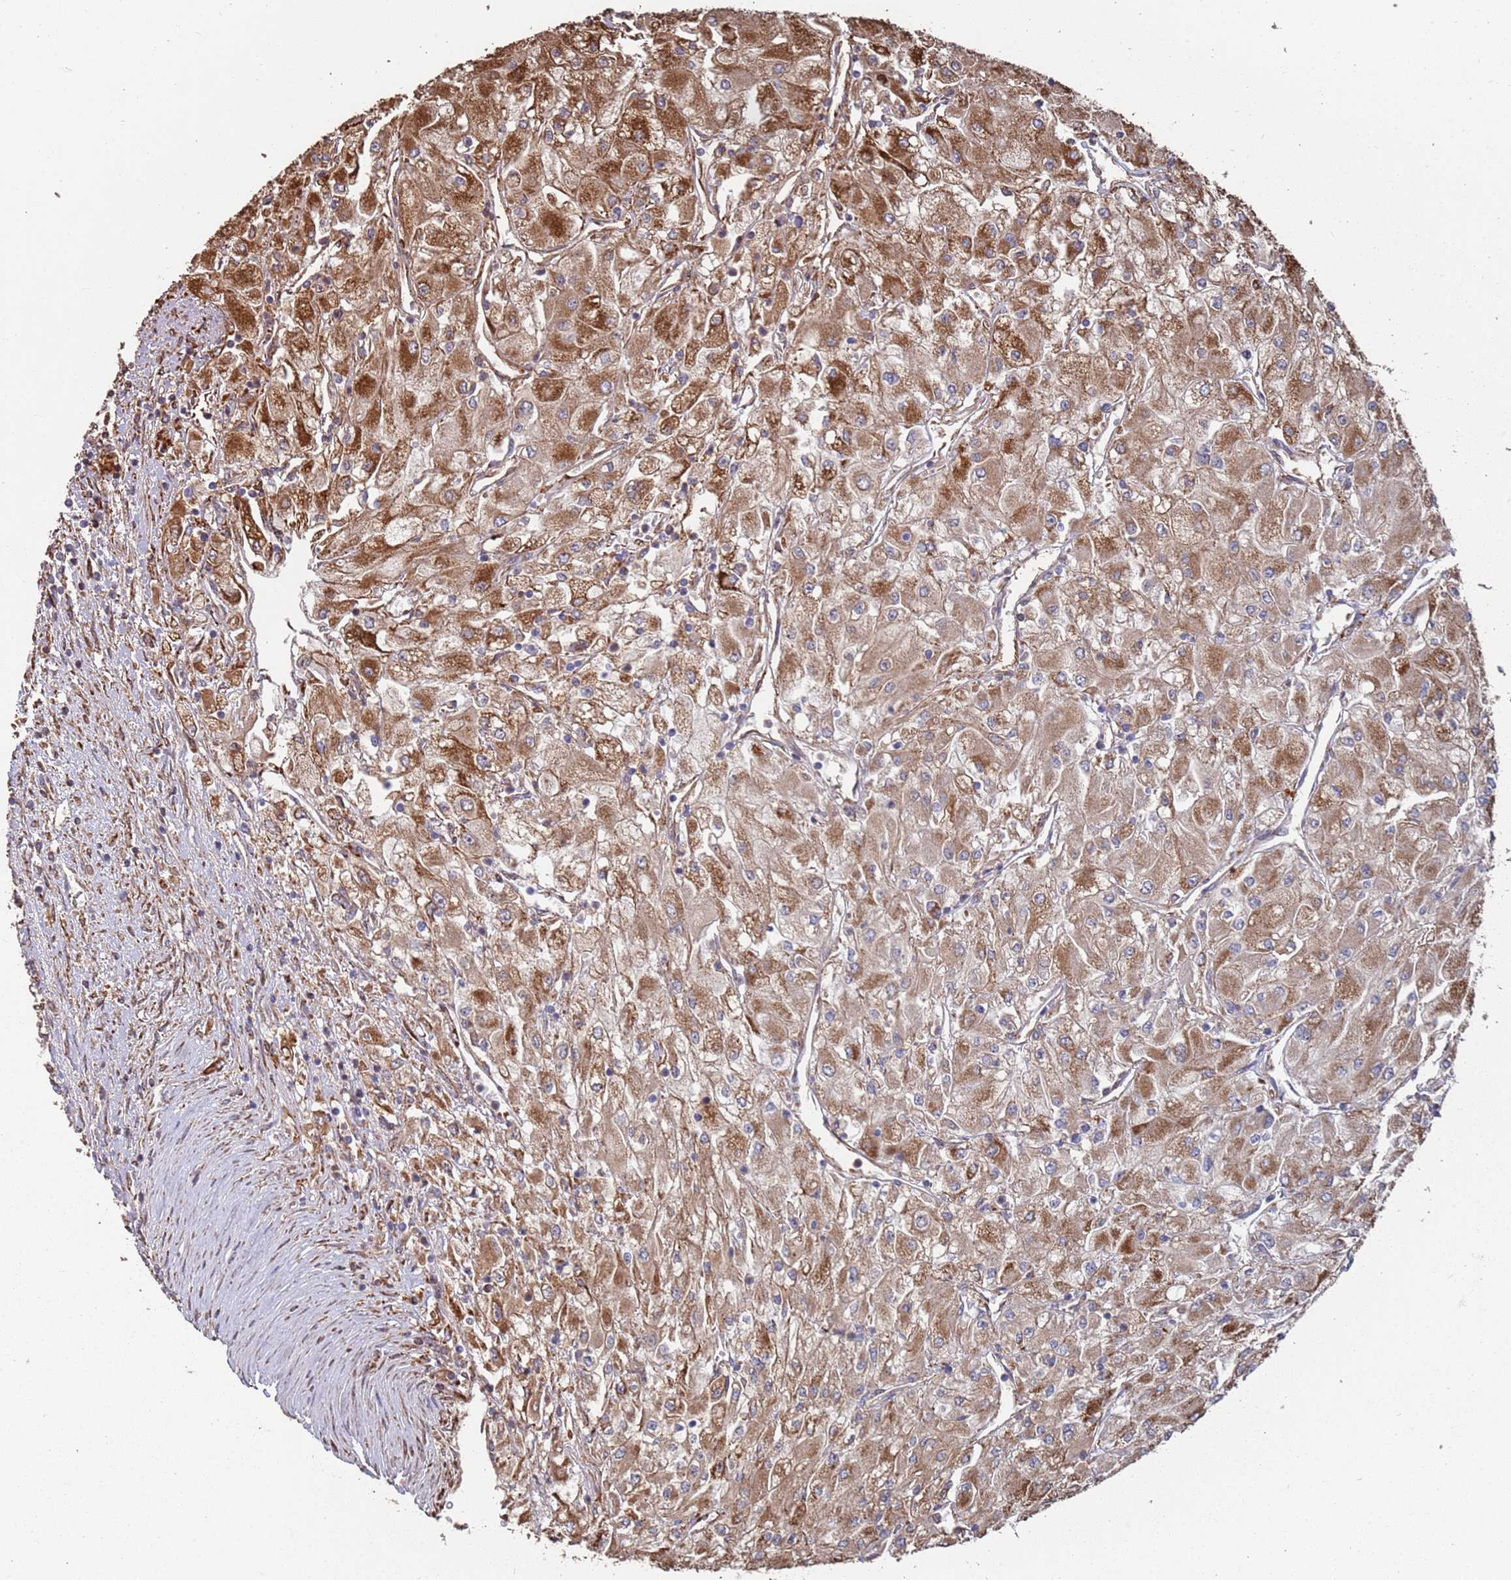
{"staining": {"intensity": "strong", "quantity": ">75%", "location": "cytoplasmic/membranous"}, "tissue": "renal cancer", "cell_type": "Tumor cells", "image_type": "cancer", "snomed": [{"axis": "morphology", "description": "Adenocarcinoma, NOS"}, {"axis": "topography", "description": "Kidney"}], "caption": "Tumor cells show high levels of strong cytoplasmic/membranous staining in about >75% of cells in human renal cancer (adenocarcinoma). Nuclei are stained in blue.", "gene": "LACC1", "patient": {"sex": "male", "age": 80}}